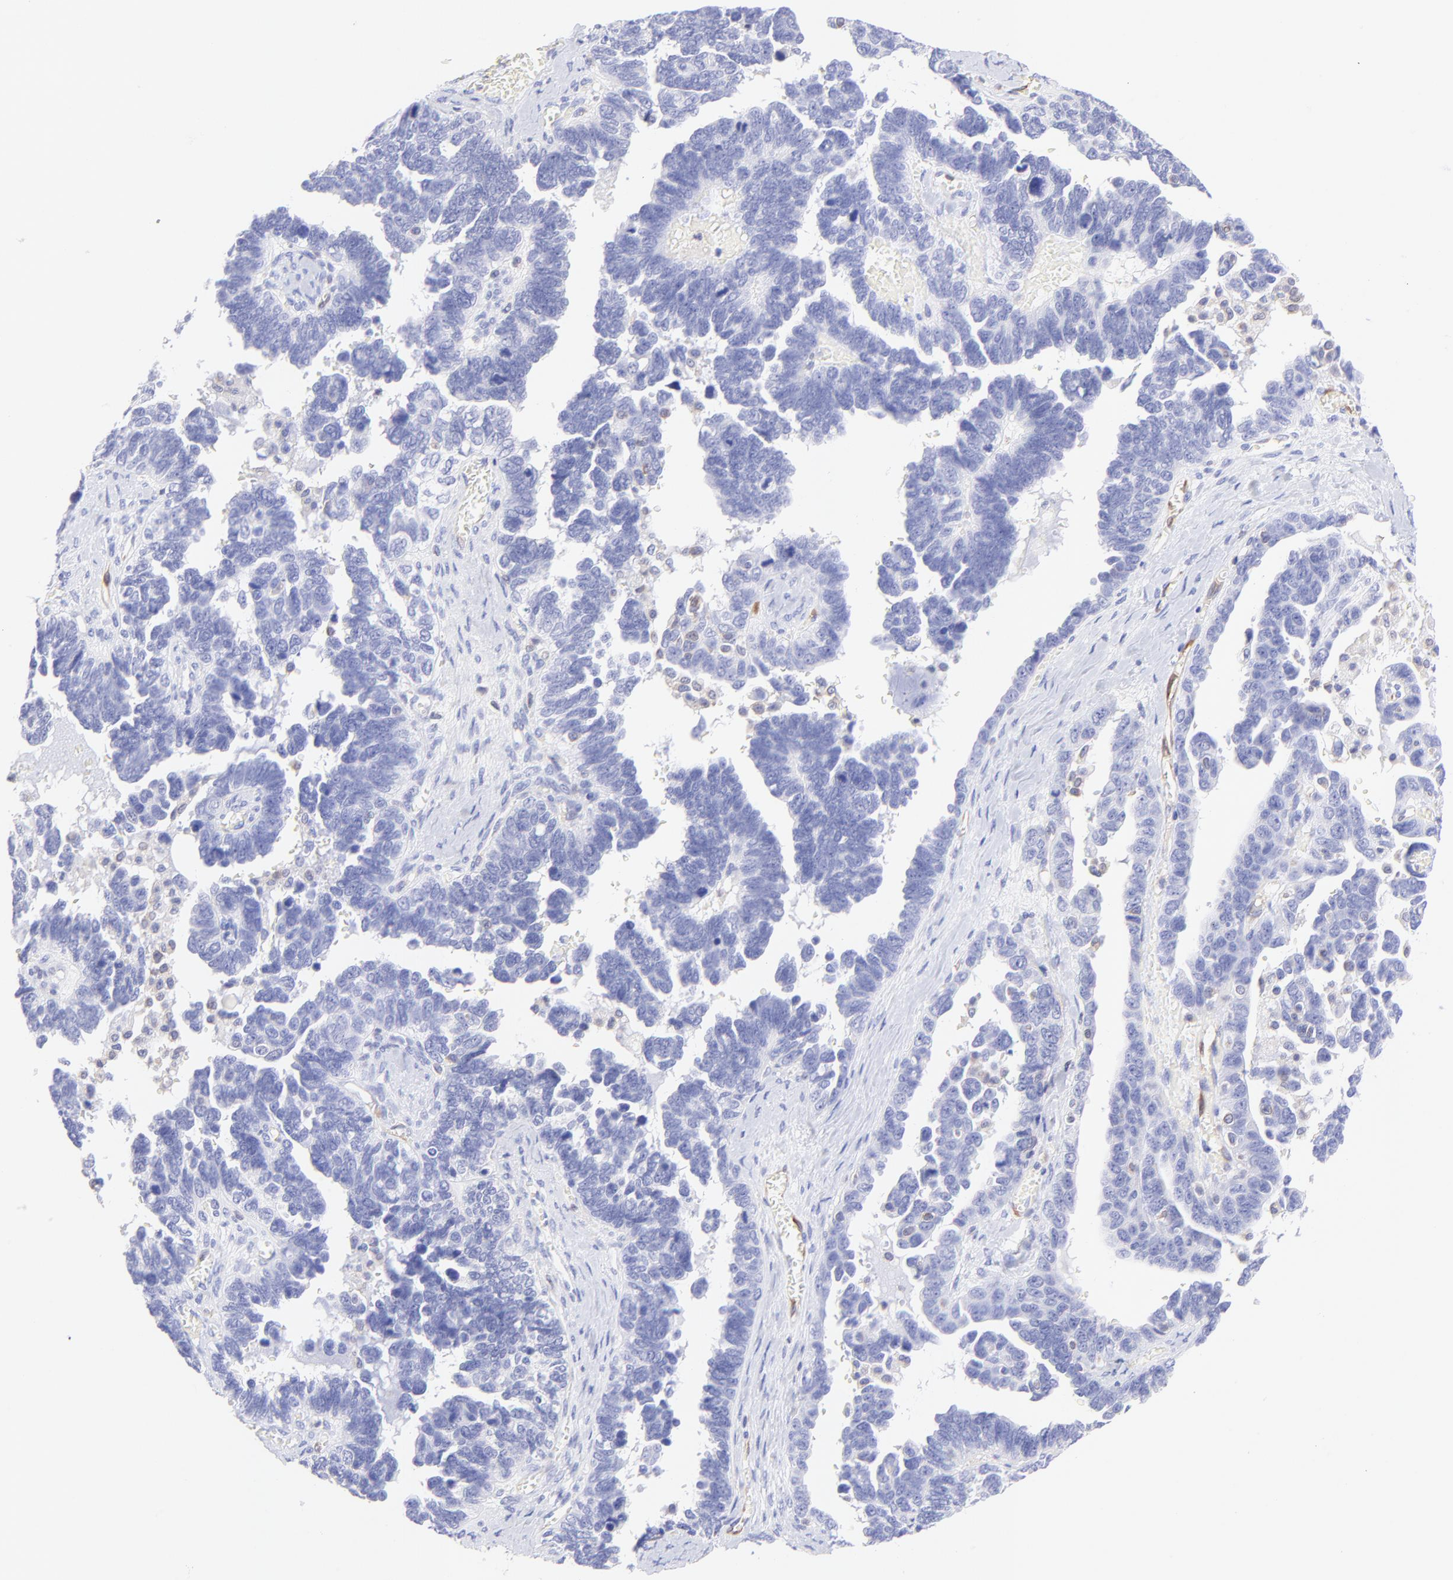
{"staining": {"intensity": "negative", "quantity": "none", "location": "none"}, "tissue": "ovarian cancer", "cell_type": "Tumor cells", "image_type": "cancer", "snomed": [{"axis": "morphology", "description": "Cystadenocarcinoma, serous, NOS"}, {"axis": "topography", "description": "Ovary"}], "caption": "Serous cystadenocarcinoma (ovarian) was stained to show a protein in brown. There is no significant staining in tumor cells. (DAB (3,3'-diaminobenzidine) immunohistochemistry (IHC) visualized using brightfield microscopy, high magnification).", "gene": "IRAG2", "patient": {"sex": "female", "age": 69}}